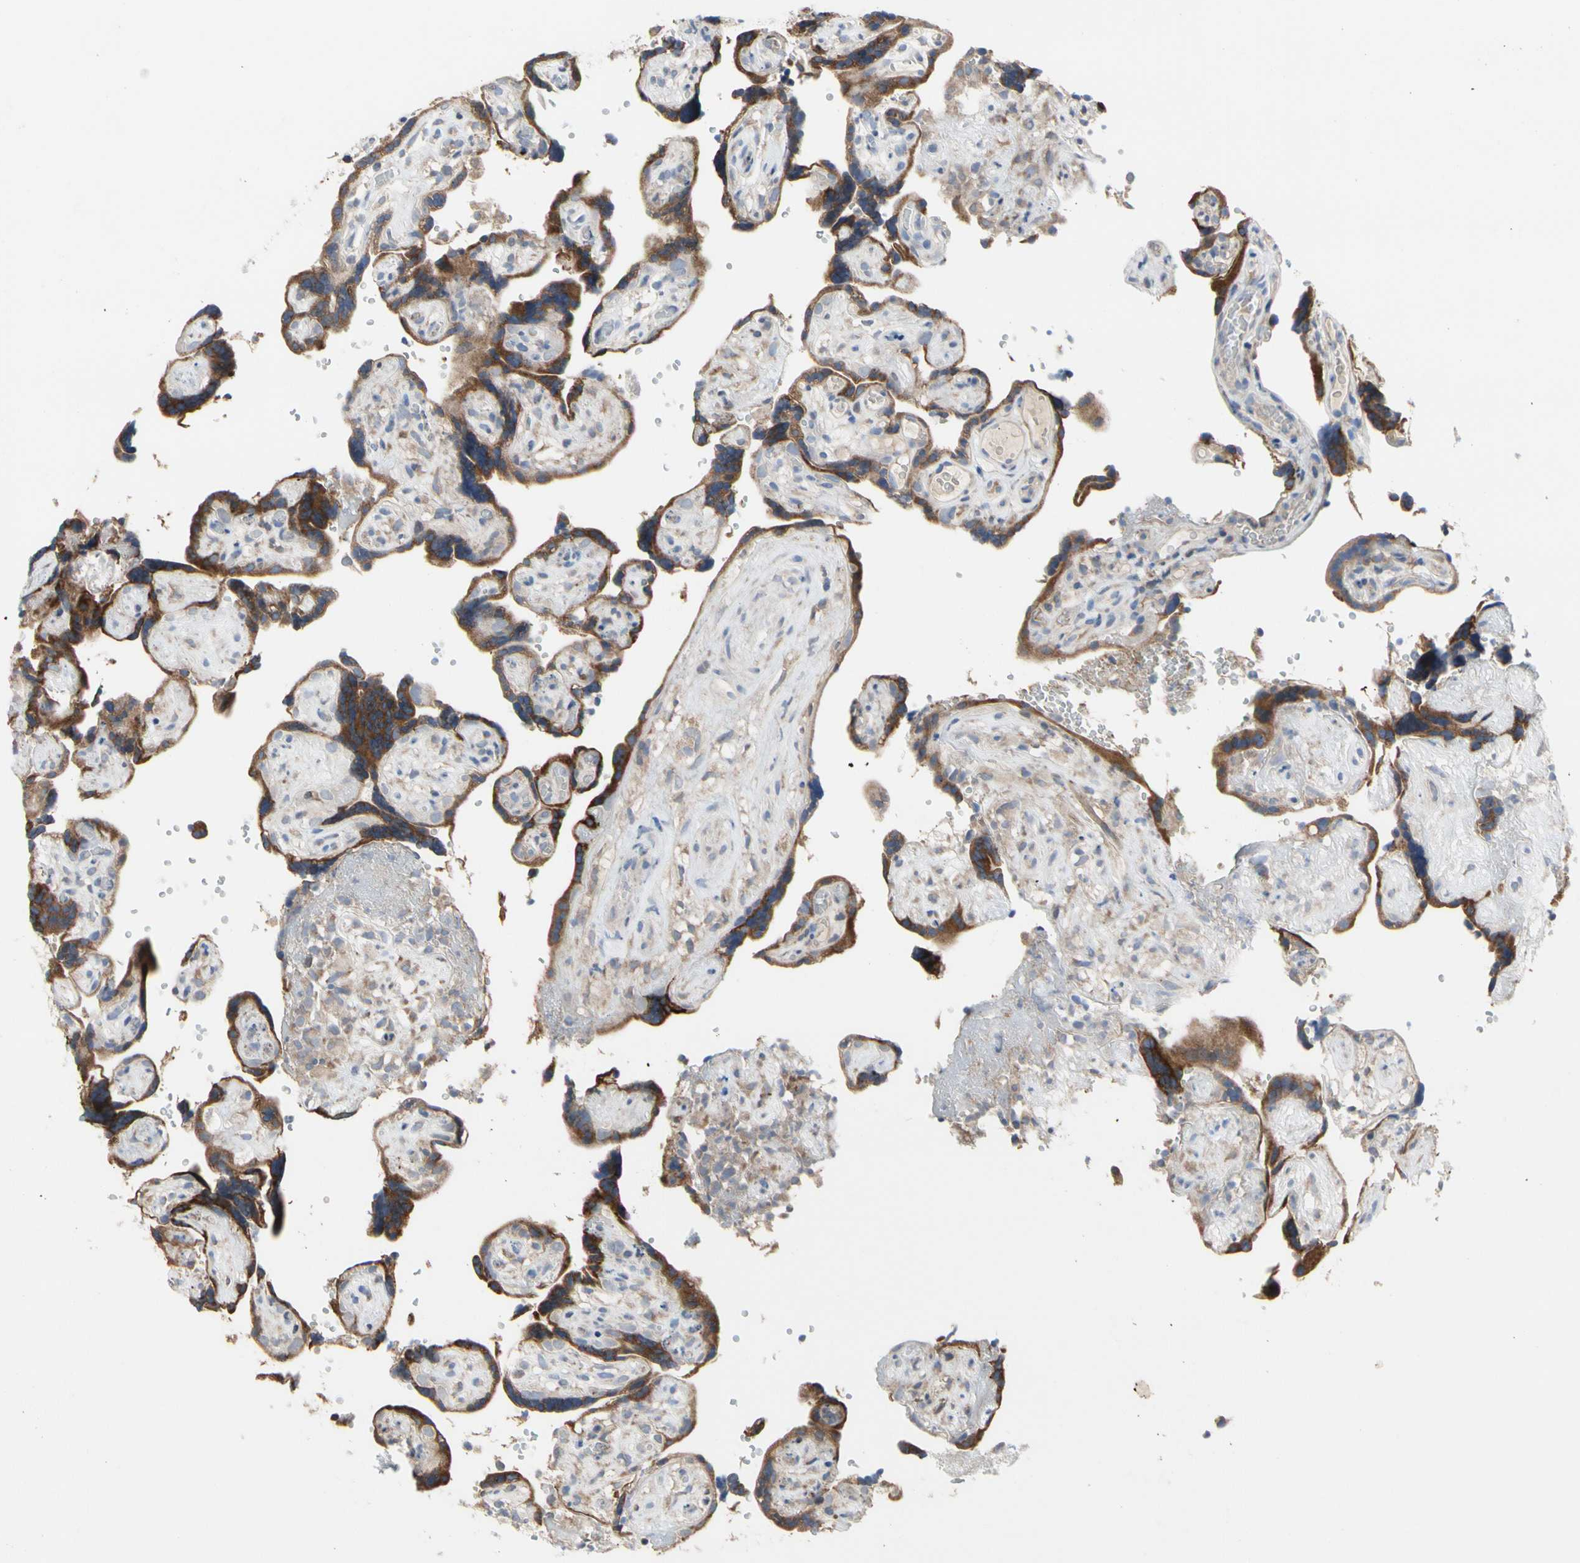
{"staining": {"intensity": "strong", "quantity": ">75%", "location": "cytoplasmic/membranous"}, "tissue": "placenta", "cell_type": "Trophoblastic cells", "image_type": "normal", "snomed": [{"axis": "morphology", "description": "Normal tissue, NOS"}, {"axis": "topography", "description": "Placenta"}], "caption": "Immunohistochemistry (IHC) (DAB) staining of normal placenta displays strong cytoplasmic/membranous protein expression in approximately >75% of trophoblastic cells.", "gene": "TTC14", "patient": {"sex": "female", "age": 30}}